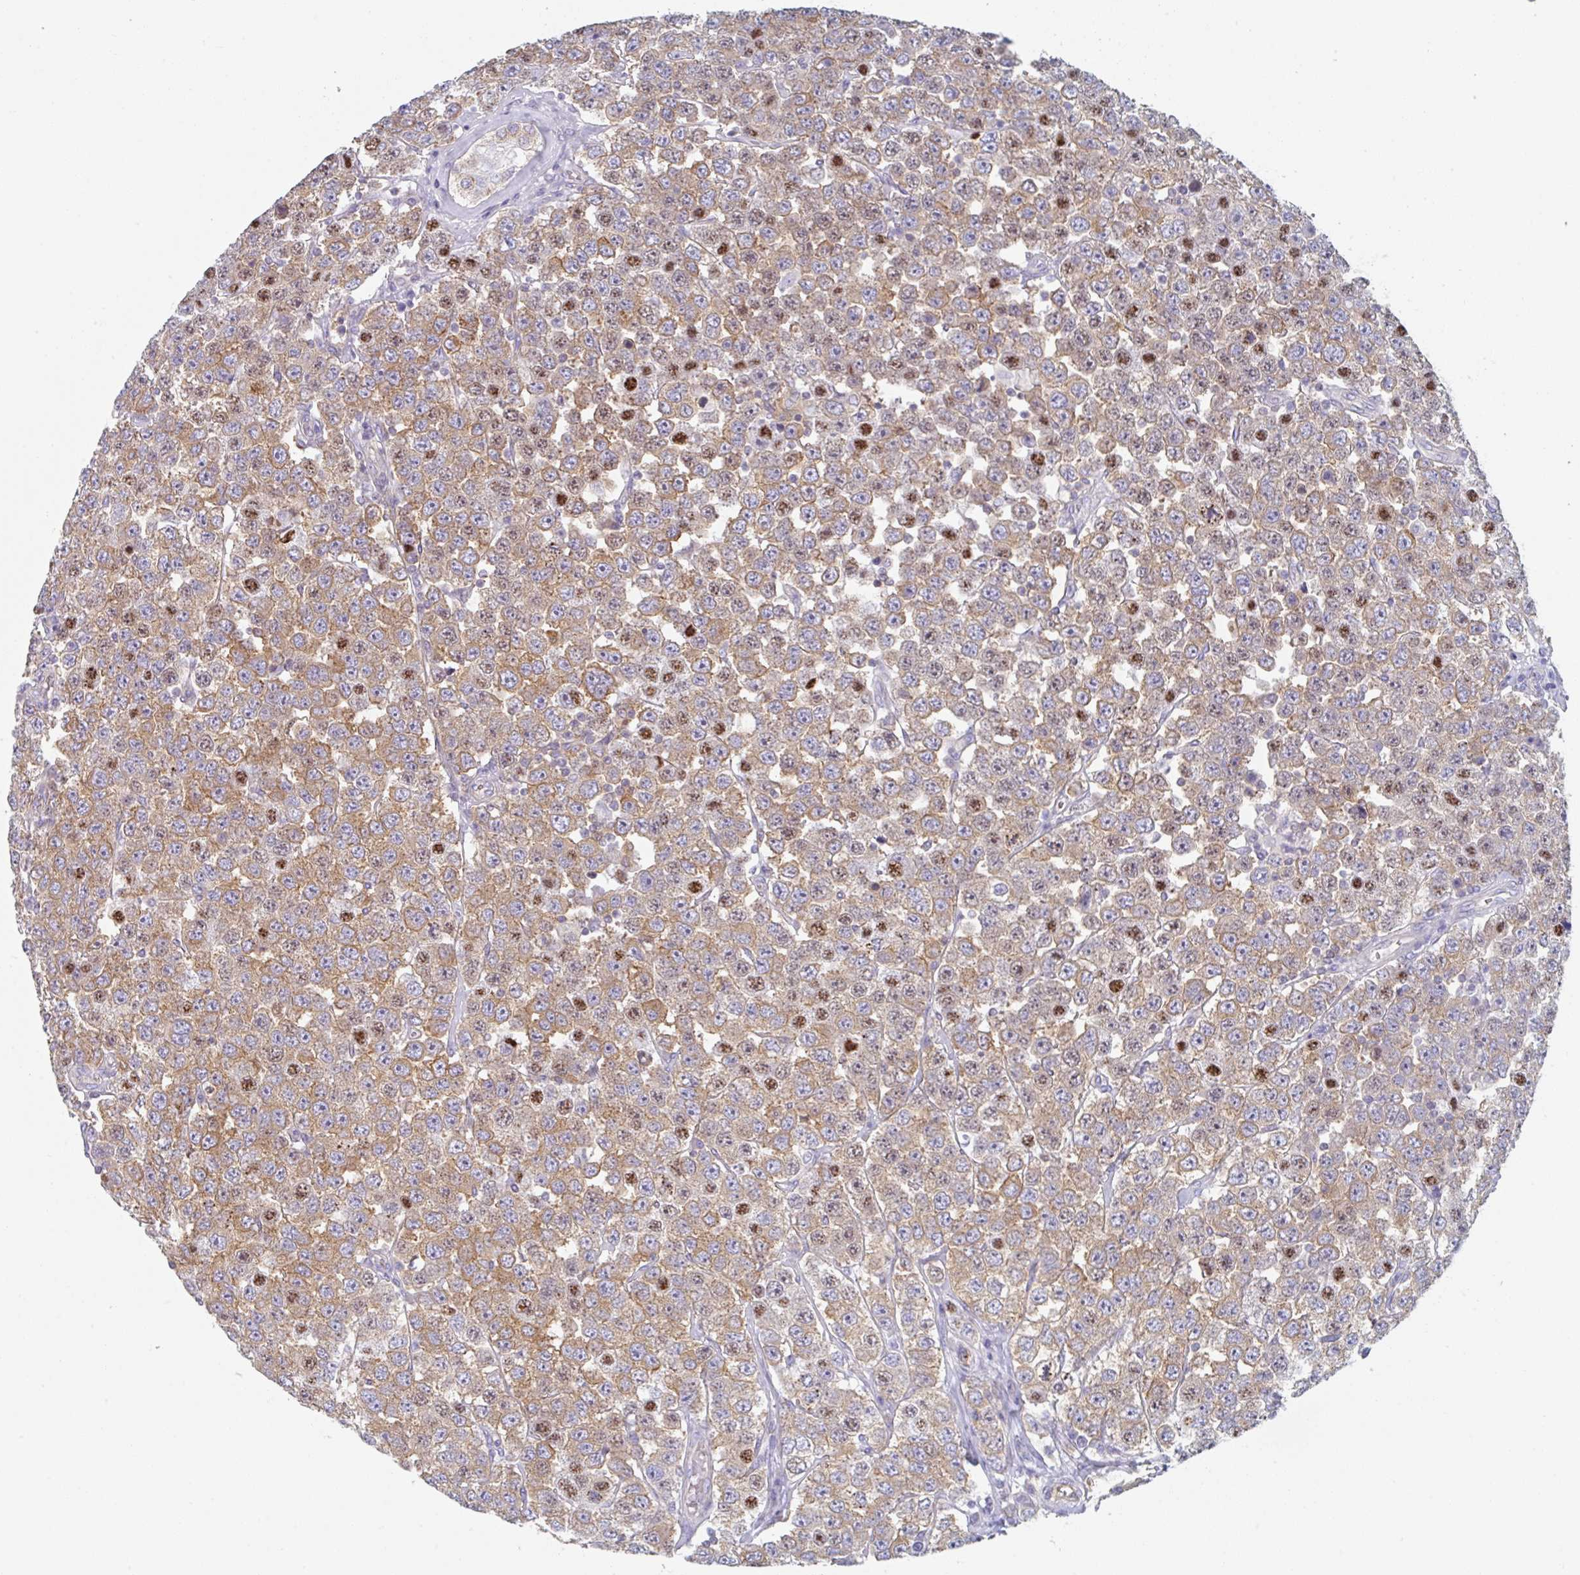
{"staining": {"intensity": "moderate", "quantity": ">75%", "location": "cytoplasmic/membranous,nuclear"}, "tissue": "testis cancer", "cell_type": "Tumor cells", "image_type": "cancer", "snomed": [{"axis": "morphology", "description": "Seminoma, NOS"}, {"axis": "topography", "description": "Testis"}], "caption": "Immunohistochemistry of human seminoma (testis) displays medium levels of moderate cytoplasmic/membranous and nuclear staining in approximately >75% of tumor cells.", "gene": "AMPD2", "patient": {"sex": "male", "age": 28}}